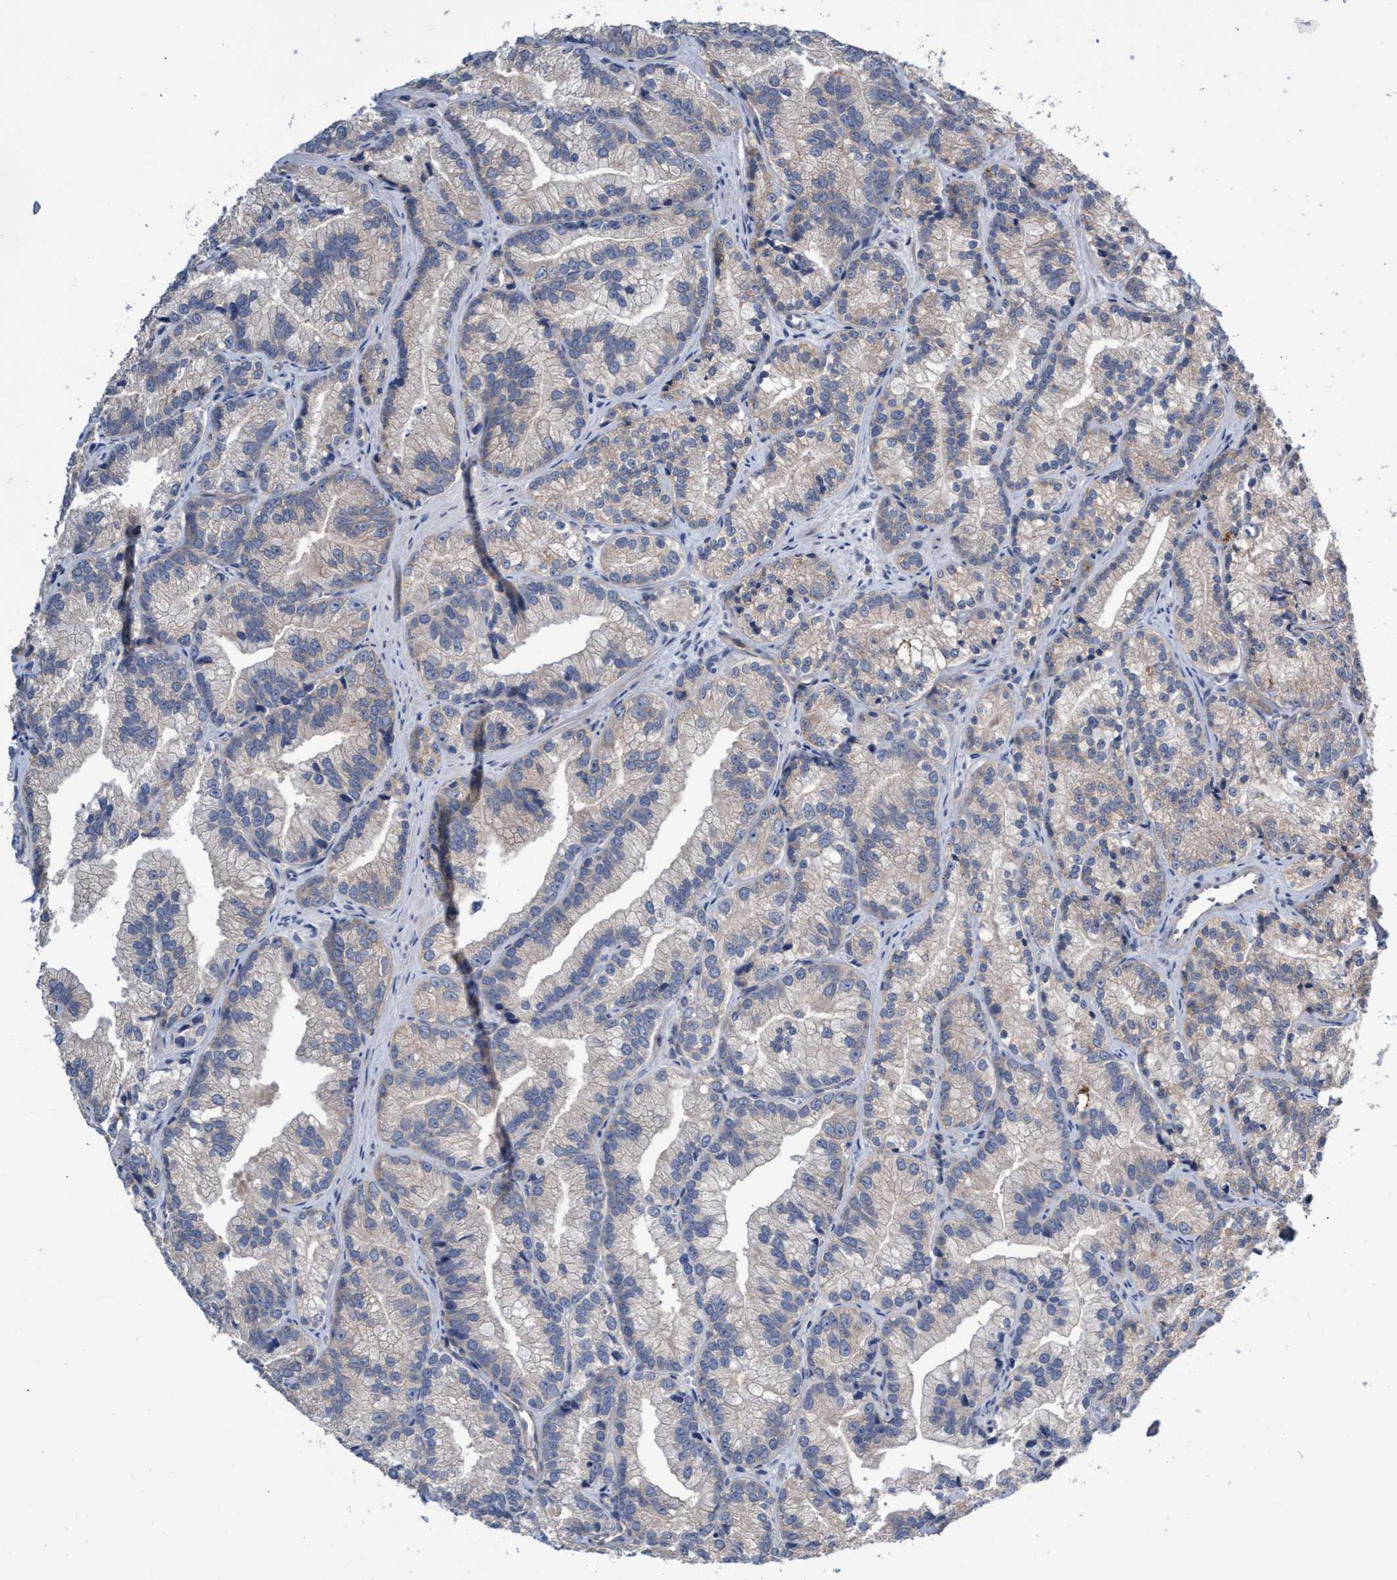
{"staining": {"intensity": "weak", "quantity": "<25%", "location": "cytoplasmic/membranous"}, "tissue": "prostate cancer", "cell_type": "Tumor cells", "image_type": "cancer", "snomed": [{"axis": "morphology", "description": "Adenocarcinoma, Low grade"}, {"axis": "topography", "description": "Prostate"}], "caption": "Immunohistochemistry (IHC) micrograph of human adenocarcinoma (low-grade) (prostate) stained for a protein (brown), which exhibits no staining in tumor cells. (Brightfield microscopy of DAB IHC at high magnification).", "gene": "ABCF2", "patient": {"sex": "male", "age": 89}}